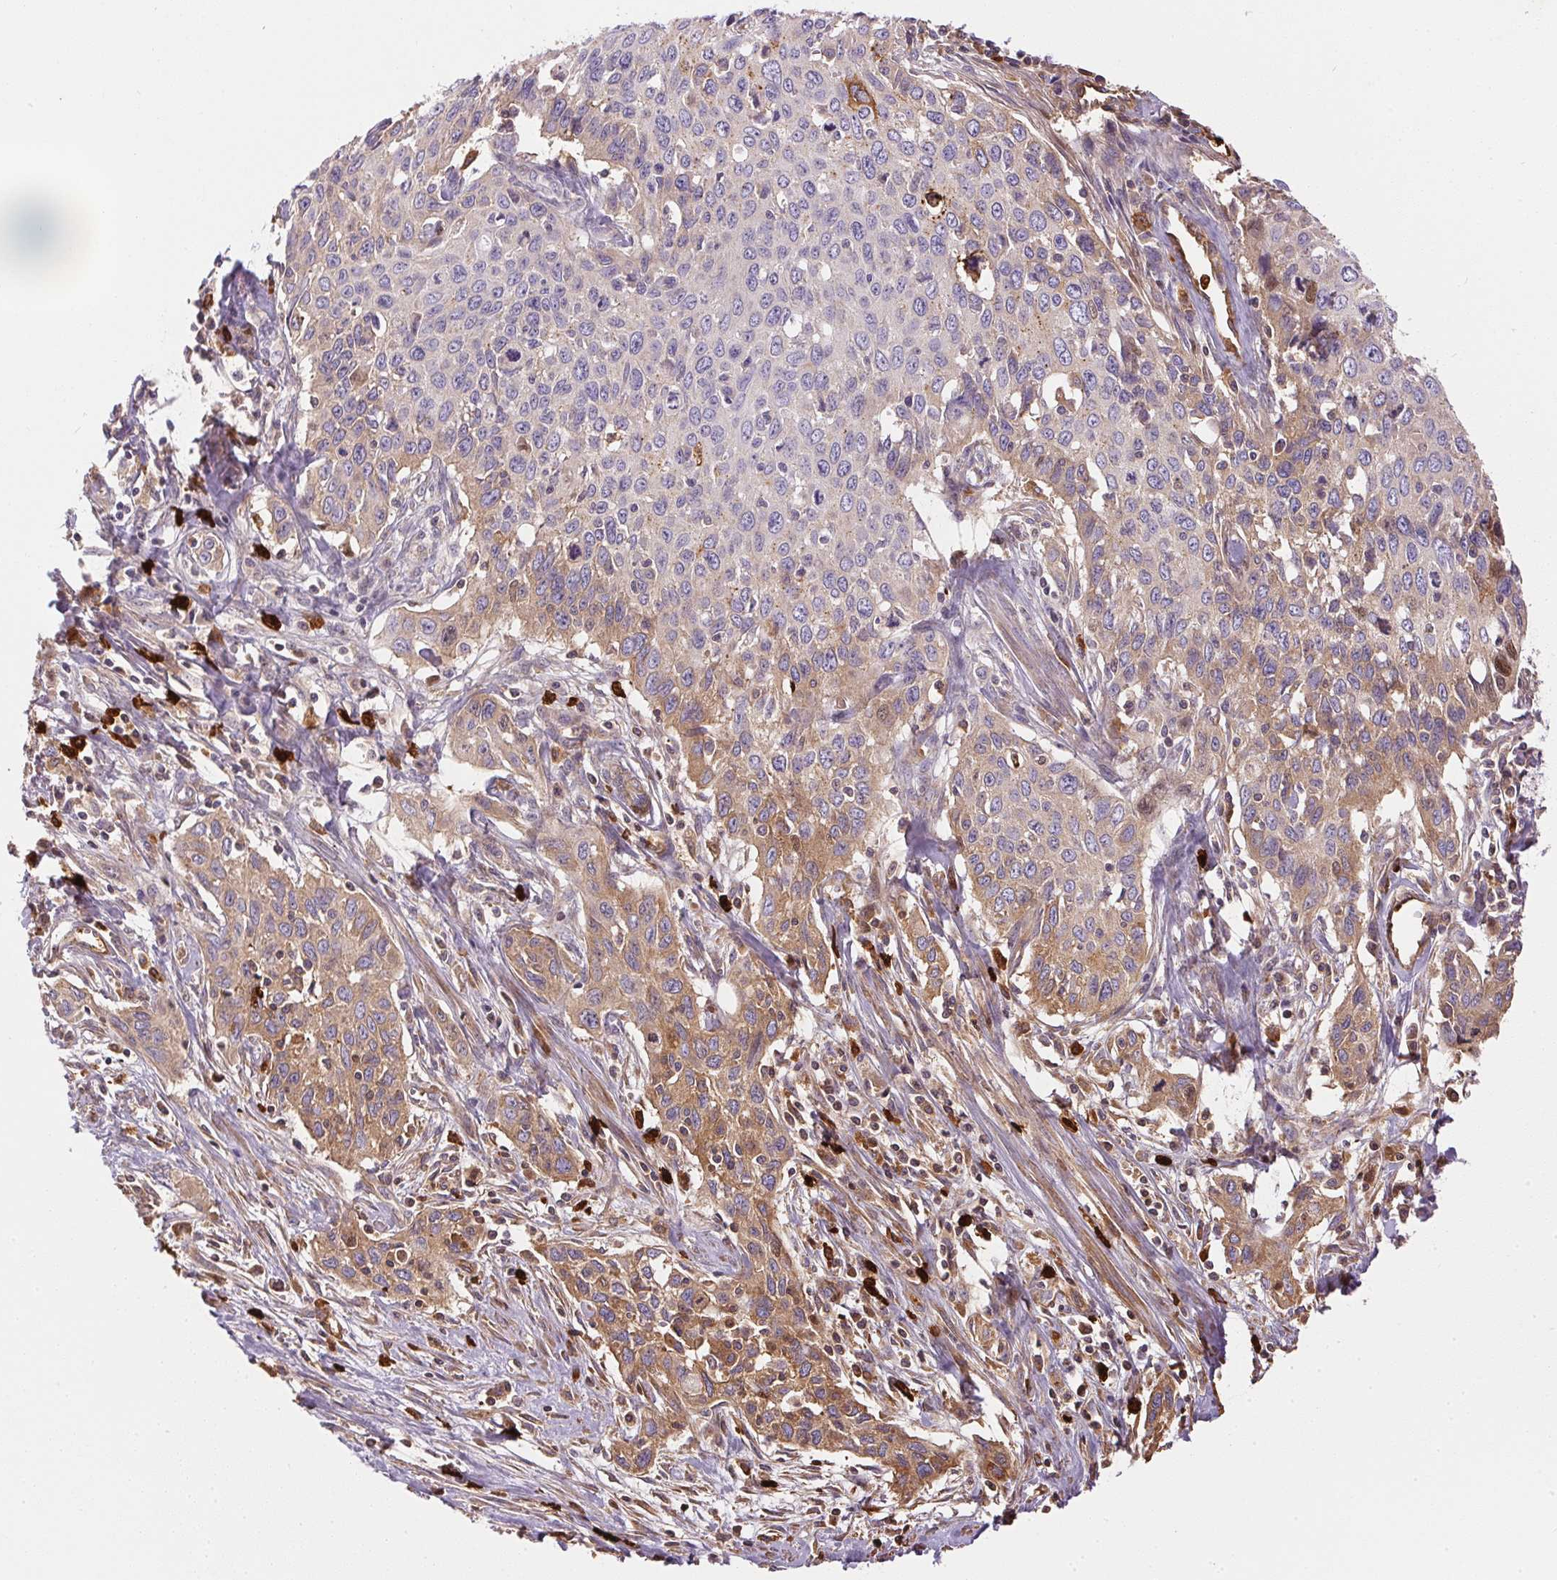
{"staining": {"intensity": "moderate", "quantity": "25%-75%", "location": "cytoplasmic/membranous"}, "tissue": "cervical cancer", "cell_type": "Tumor cells", "image_type": "cancer", "snomed": [{"axis": "morphology", "description": "Squamous cell carcinoma, NOS"}, {"axis": "topography", "description": "Cervix"}], "caption": "There is medium levels of moderate cytoplasmic/membranous staining in tumor cells of squamous cell carcinoma (cervical), as demonstrated by immunohistochemical staining (brown color).", "gene": "ORM1", "patient": {"sex": "female", "age": 38}}